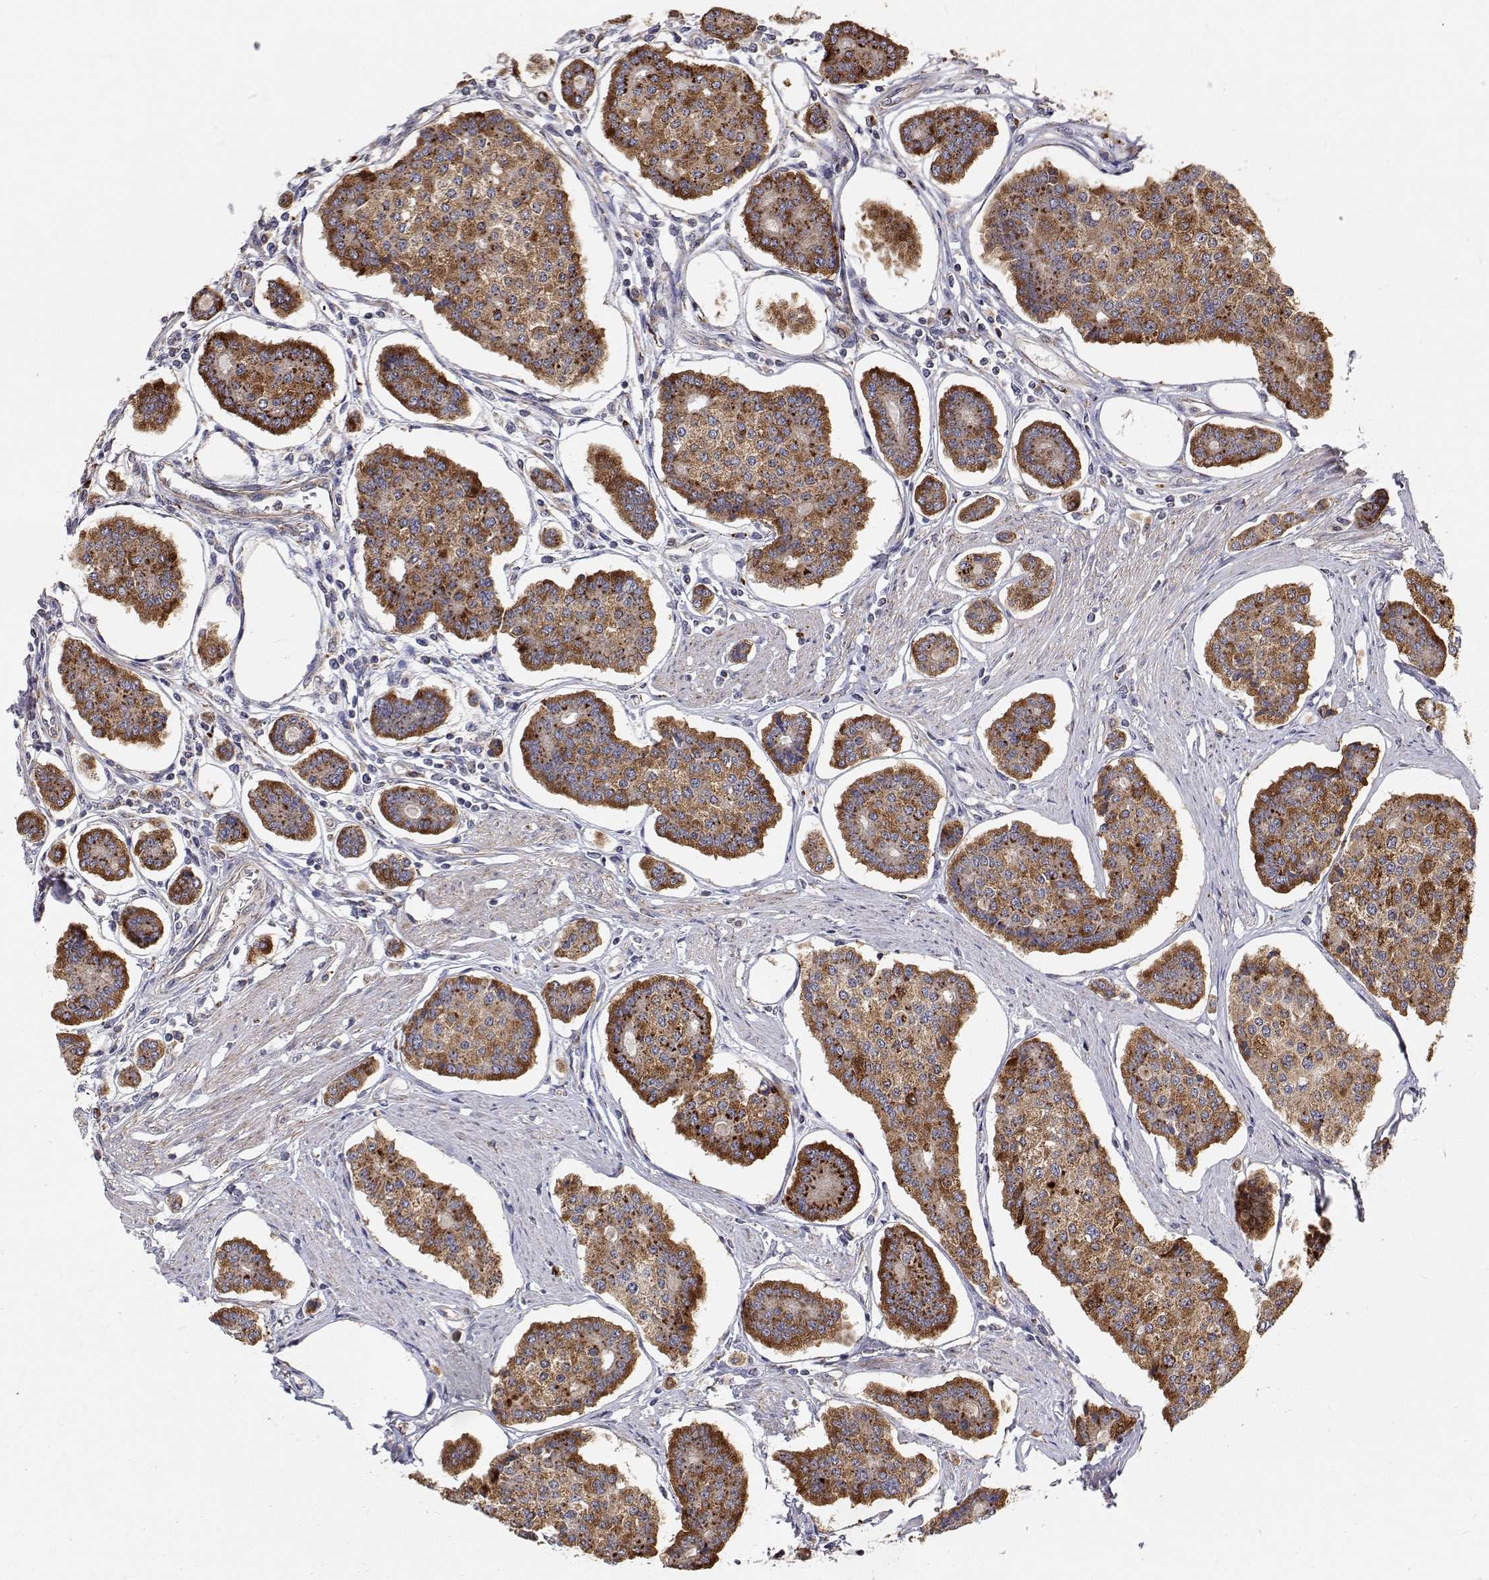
{"staining": {"intensity": "moderate", "quantity": ">75%", "location": "cytoplasmic/membranous"}, "tissue": "carcinoid", "cell_type": "Tumor cells", "image_type": "cancer", "snomed": [{"axis": "morphology", "description": "Carcinoid, malignant, NOS"}, {"axis": "topography", "description": "Small intestine"}], "caption": "Immunohistochemistry photomicrograph of neoplastic tissue: human carcinoid stained using IHC exhibits medium levels of moderate protein expression localized specifically in the cytoplasmic/membranous of tumor cells, appearing as a cytoplasmic/membranous brown color.", "gene": "SPICE1", "patient": {"sex": "female", "age": 65}}